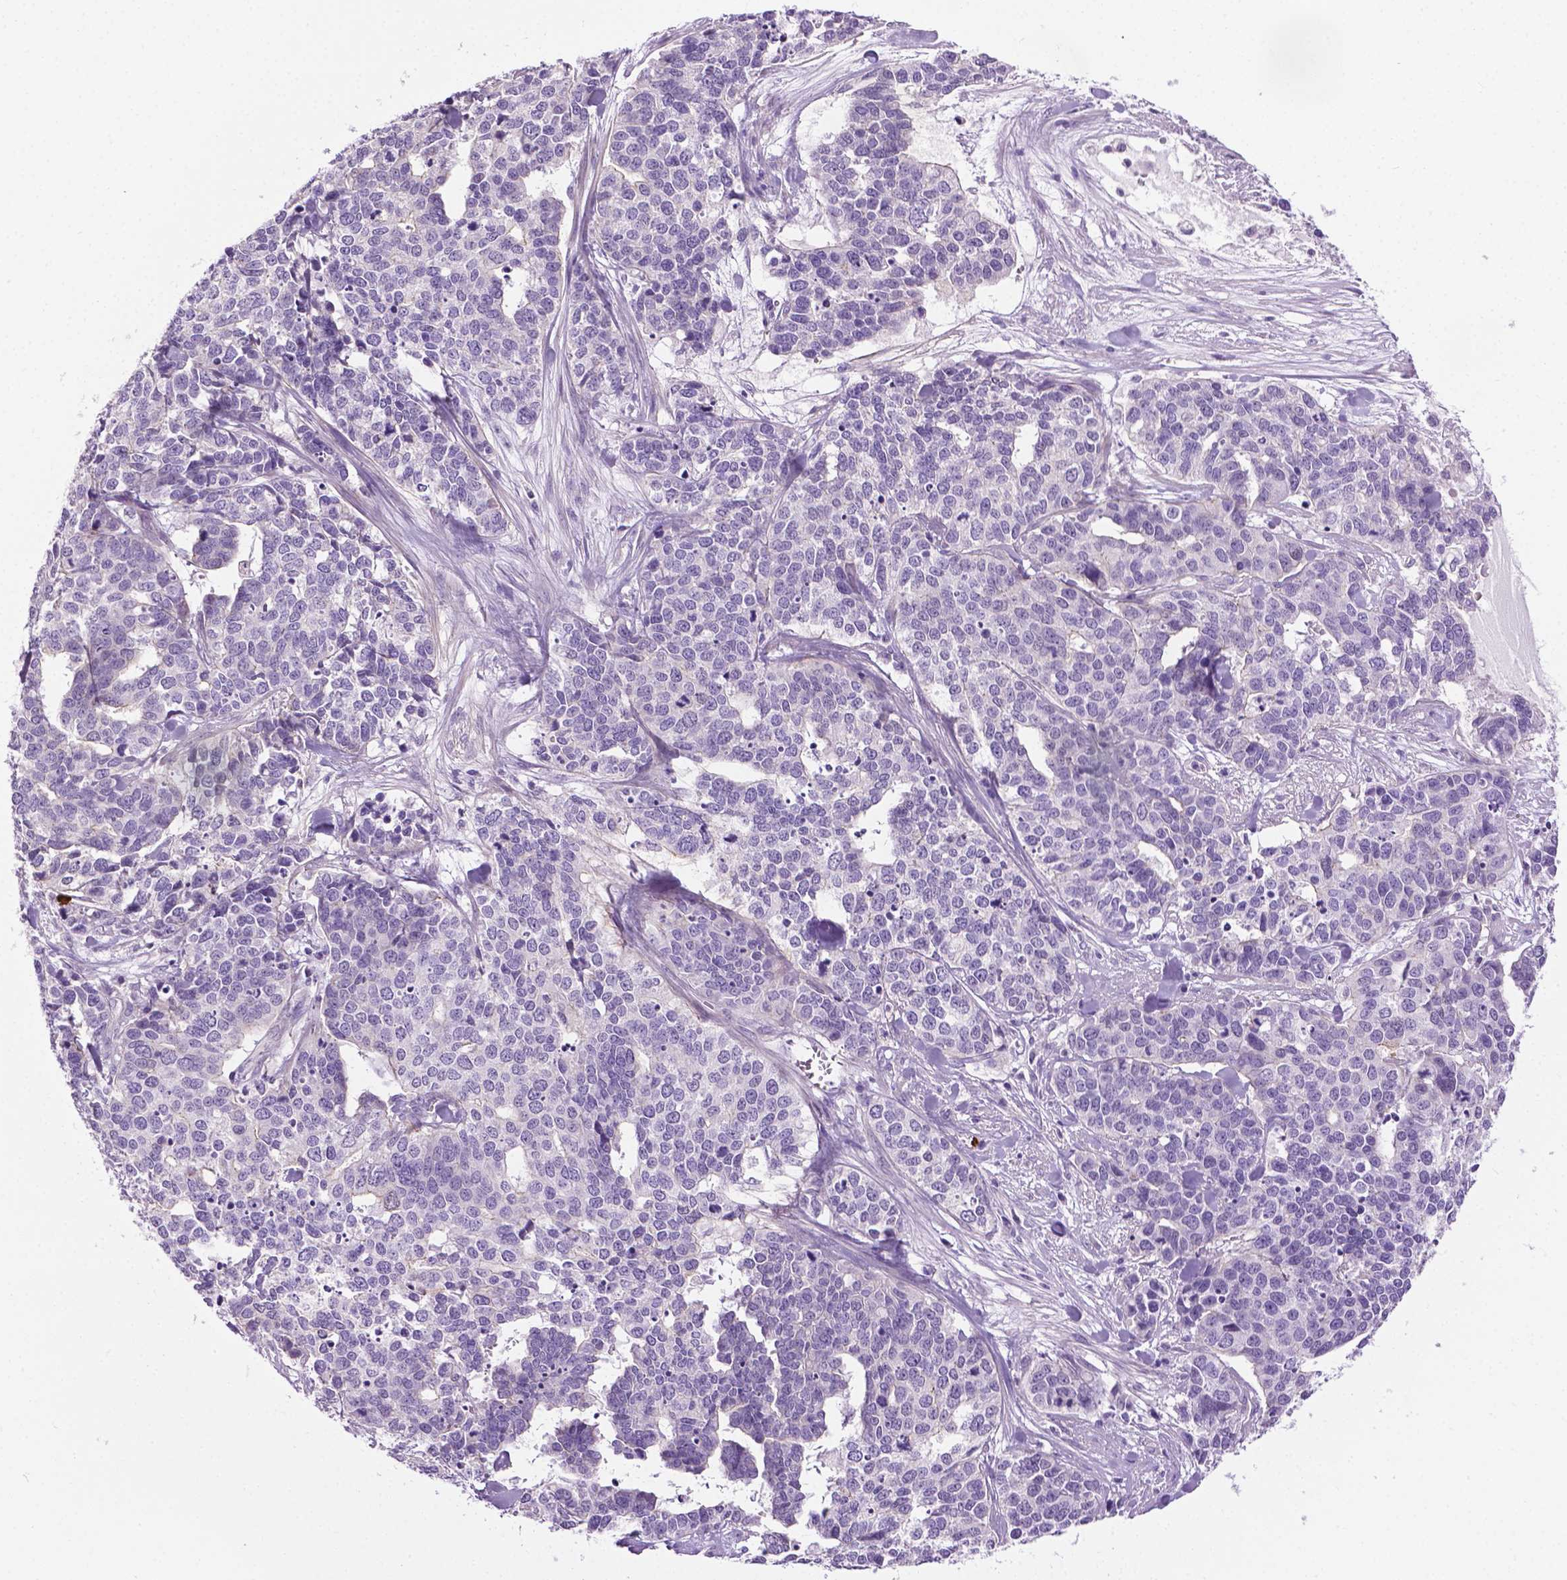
{"staining": {"intensity": "negative", "quantity": "none", "location": "none"}, "tissue": "ovarian cancer", "cell_type": "Tumor cells", "image_type": "cancer", "snomed": [{"axis": "morphology", "description": "Carcinoma, endometroid"}, {"axis": "topography", "description": "Ovary"}], "caption": "This is an immunohistochemistry histopathology image of endometroid carcinoma (ovarian). There is no expression in tumor cells.", "gene": "SPECC1L", "patient": {"sex": "female", "age": 65}}